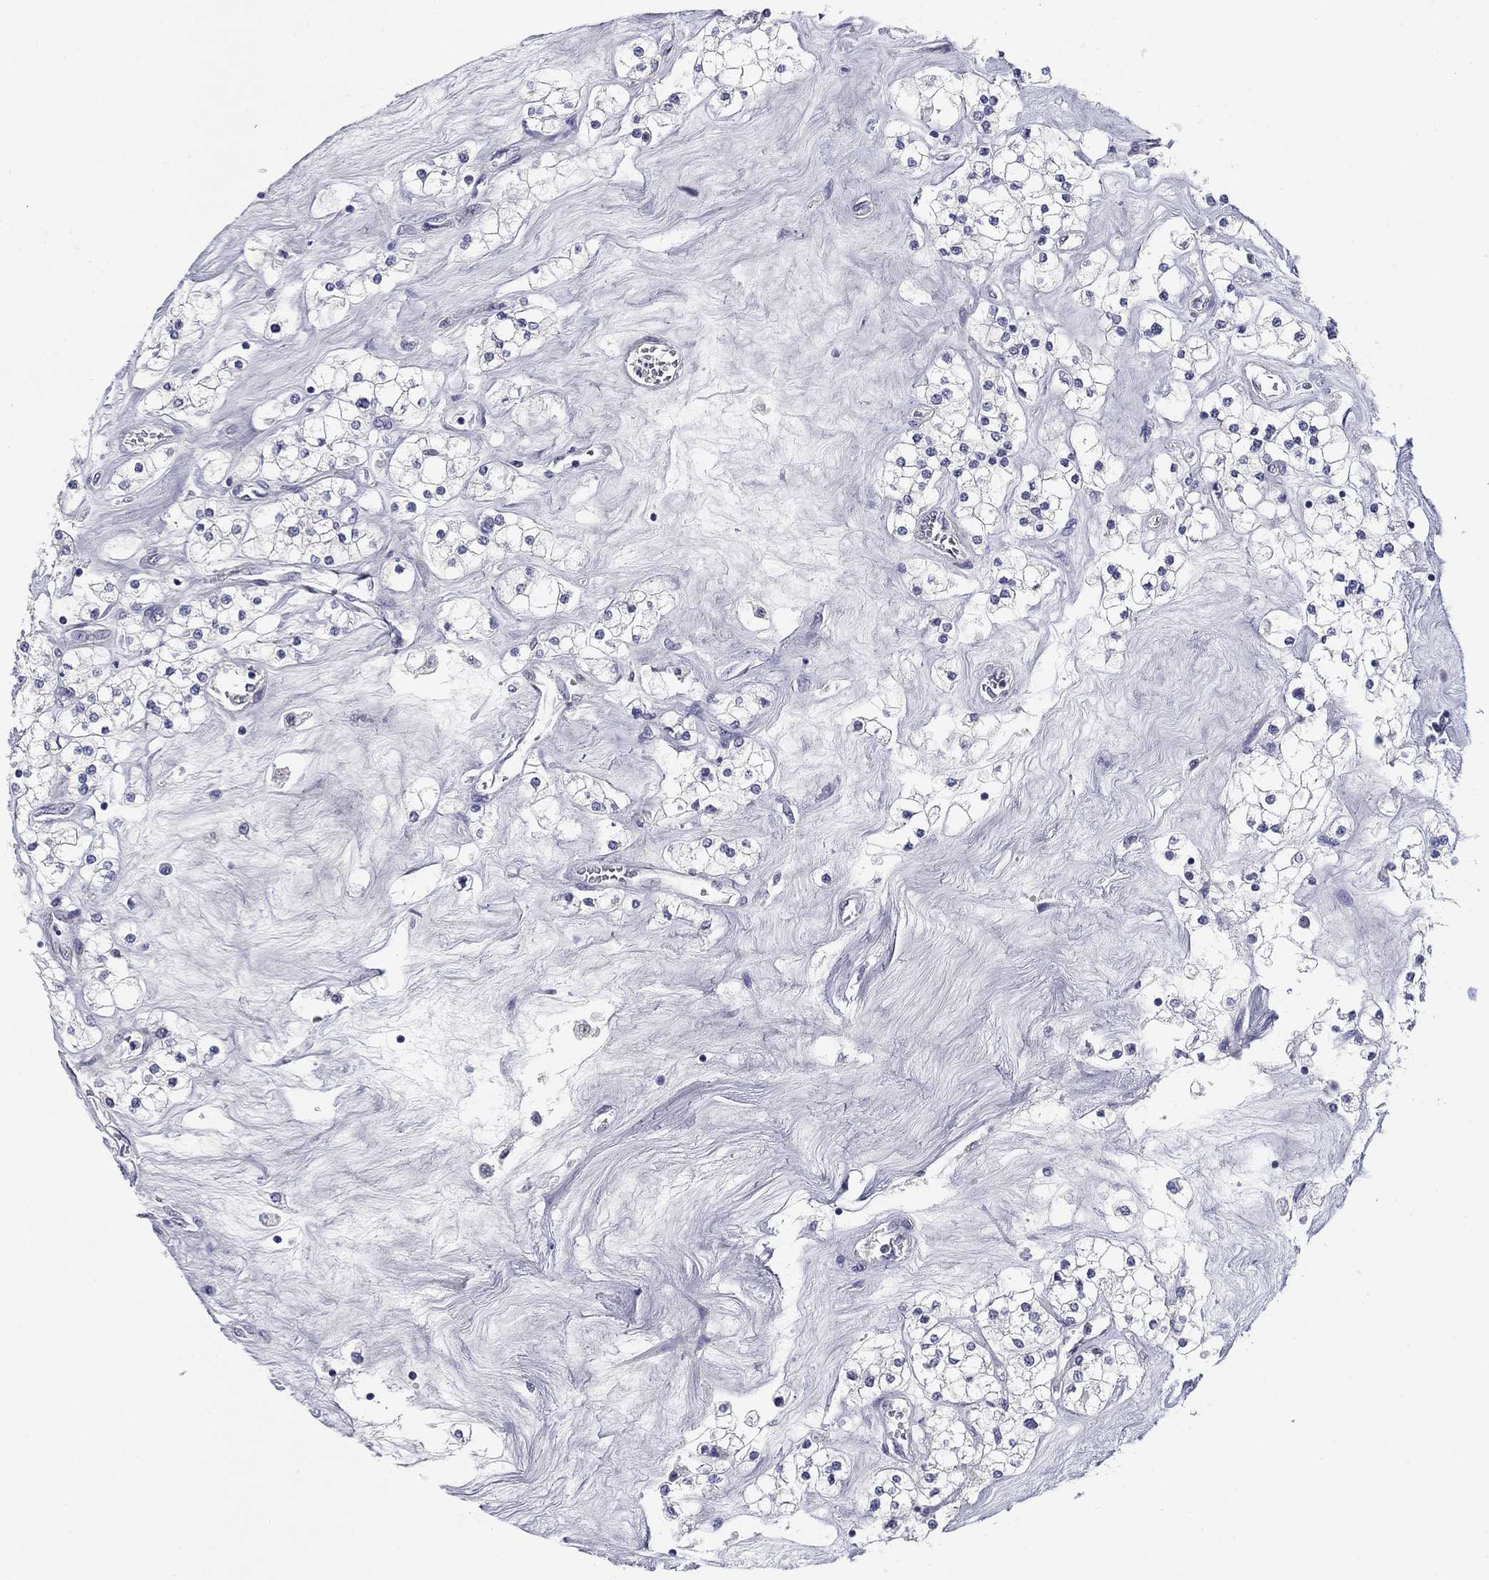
{"staining": {"intensity": "negative", "quantity": "none", "location": "none"}, "tissue": "renal cancer", "cell_type": "Tumor cells", "image_type": "cancer", "snomed": [{"axis": "morphology", "description": "Adenocarcinoma, NOS"}, {"axis": "topography", "description": "Kidney"}], "caption": "Immunohistochemistry (IHC) image of neoplastic tissue: human renal cancer (adenocarcinoma) stained with DAB (3,3'-diaminobenzidine) shows no significant protein expression in tumor cells. Brightfield microscopy of IHC stained with DAB (3,3'-diaminobenzidine) (brown) and hematoxylin (blue), captured at high magnification.", "gene": "SEPTIN3", "patient": {"sex": "male", "age": 80}}